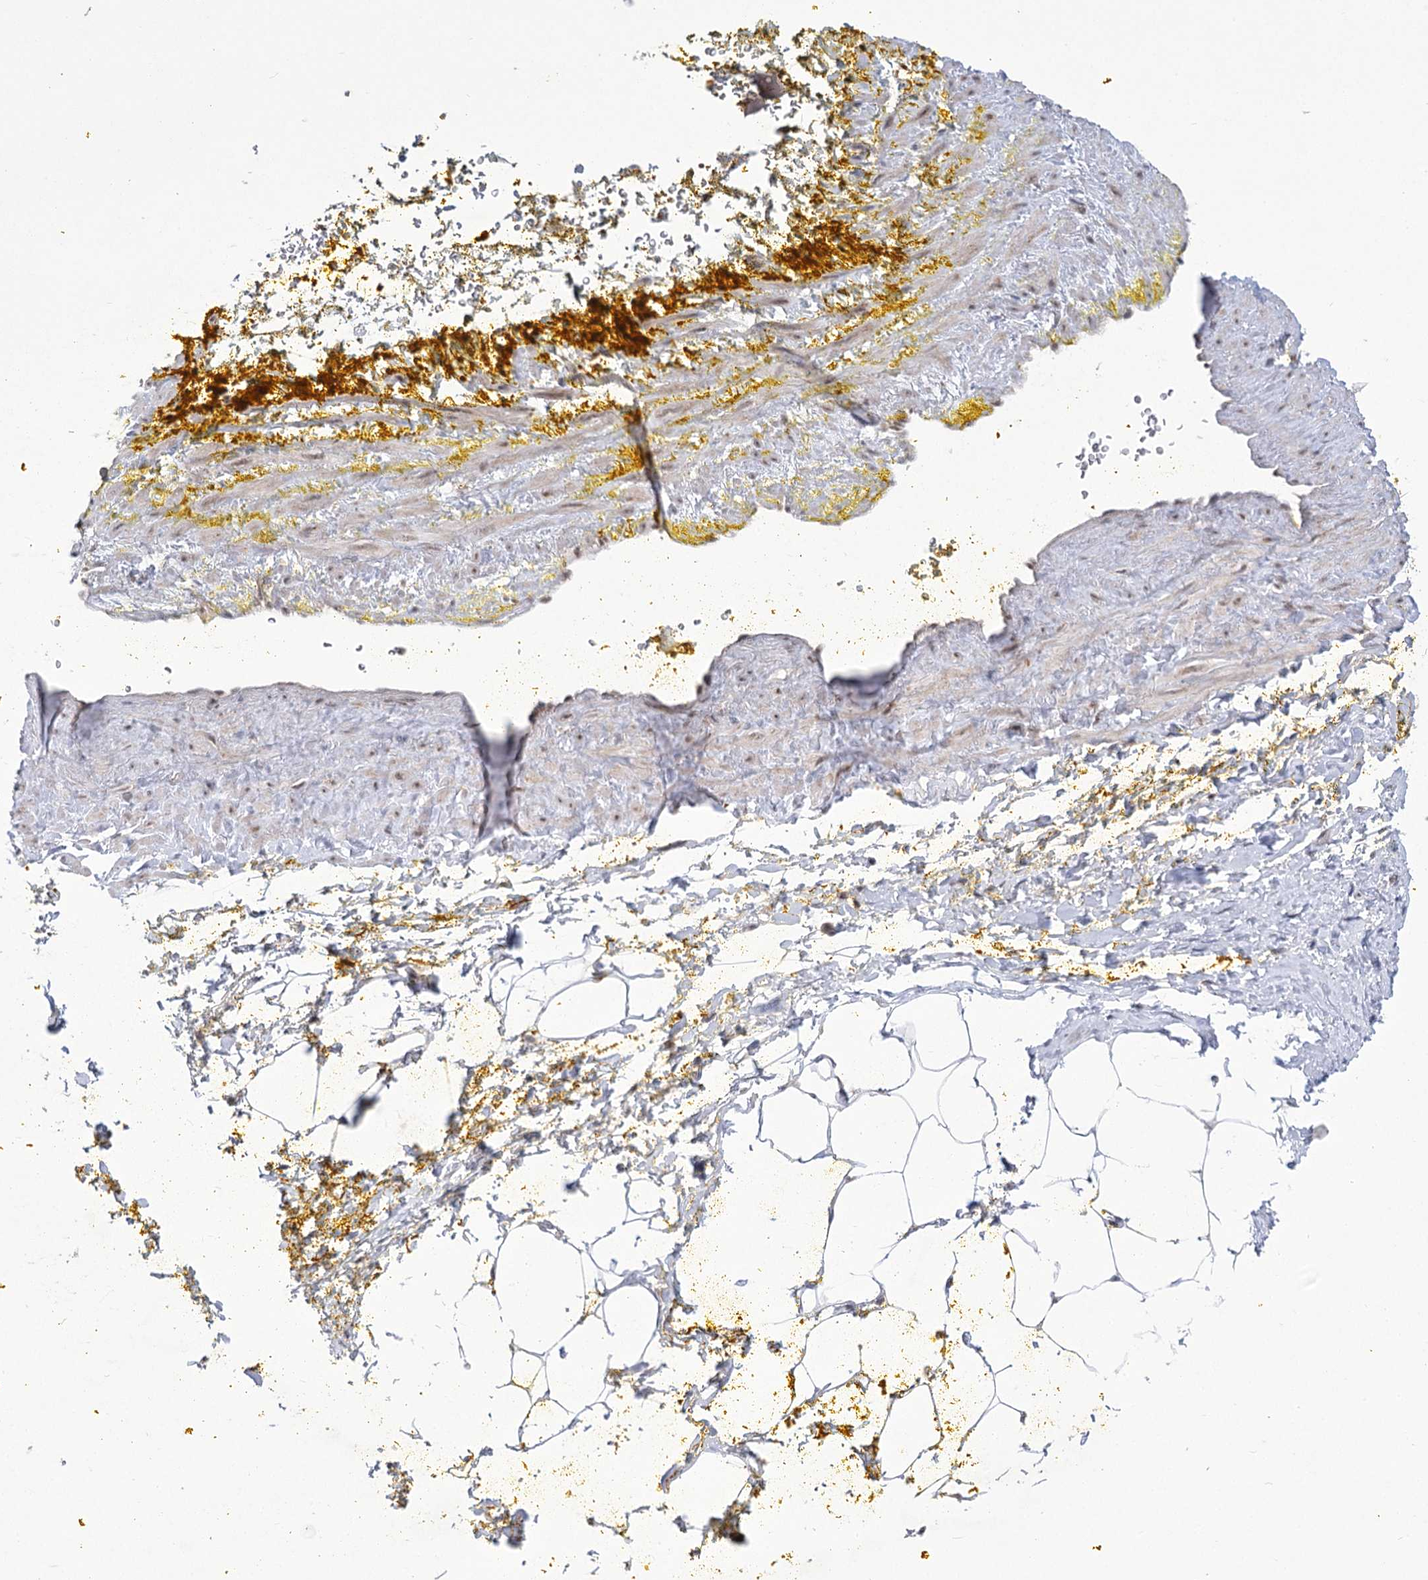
{"staining": {"intensity": "negative", "quantity": "none", "location": "none"}, "tissue": "adipose tissue", "cell_type": "Adipocytes", "image_type": "normal", "snomed": [{"axis": "morphology", "description": "Normal tissue, NOS"}, {"axis": "morphology", "description": "Adenocarcinoma, Low grade"}, {"axis": "topography", "description": "Prostate"}, {"axis": "topography", "description": "Peripheral nerve tissue"}], "caption": "The photomicrograph exhibits no significant positivity in adipocytes of adipose tissue.", "gene": "ZMAT2", "patient": {"sex": "male", "age": 63}}